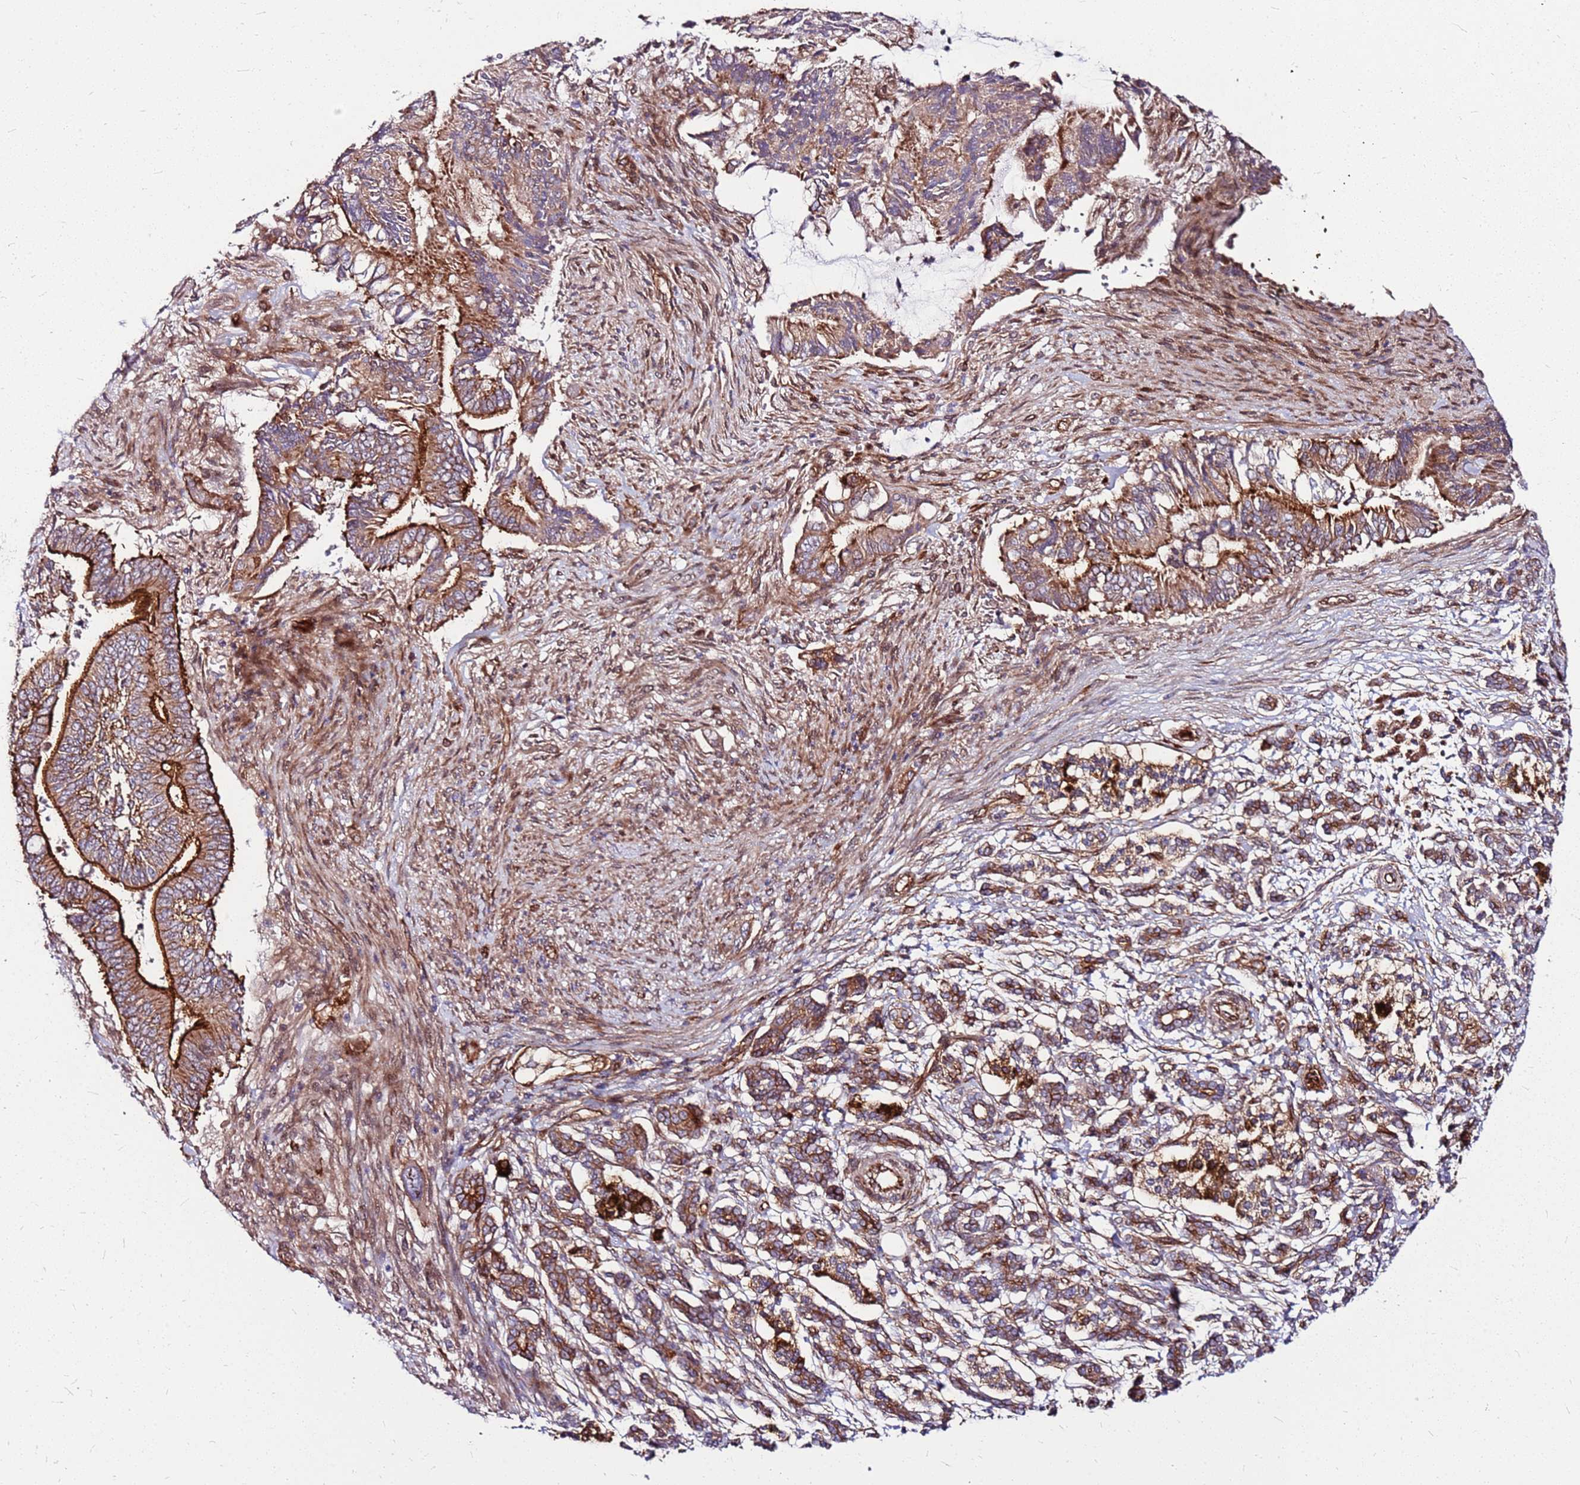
{"staining": {"intensity": "strong", "quantity": ">75%", "location": "cytoplasmic/membranous"}, "tissue": "pancreatic cancer", "cell_type": "Tumor cells", "image_type": "cancer", "snomed": [{"axis": "morphology", "description": "Adenocarcinoma, NOS"}, {"axis": "topography", "description": "Pancreas"}], "caption": "Brown immunohistochemical staining in human adenocarcinoma (pancreatic) shows strong cytoplasmic/membranous expression in approximately >75% of tumor cells.", "gene": "TOPAZ1", "patient": {"sex": "male", "age": 68}}